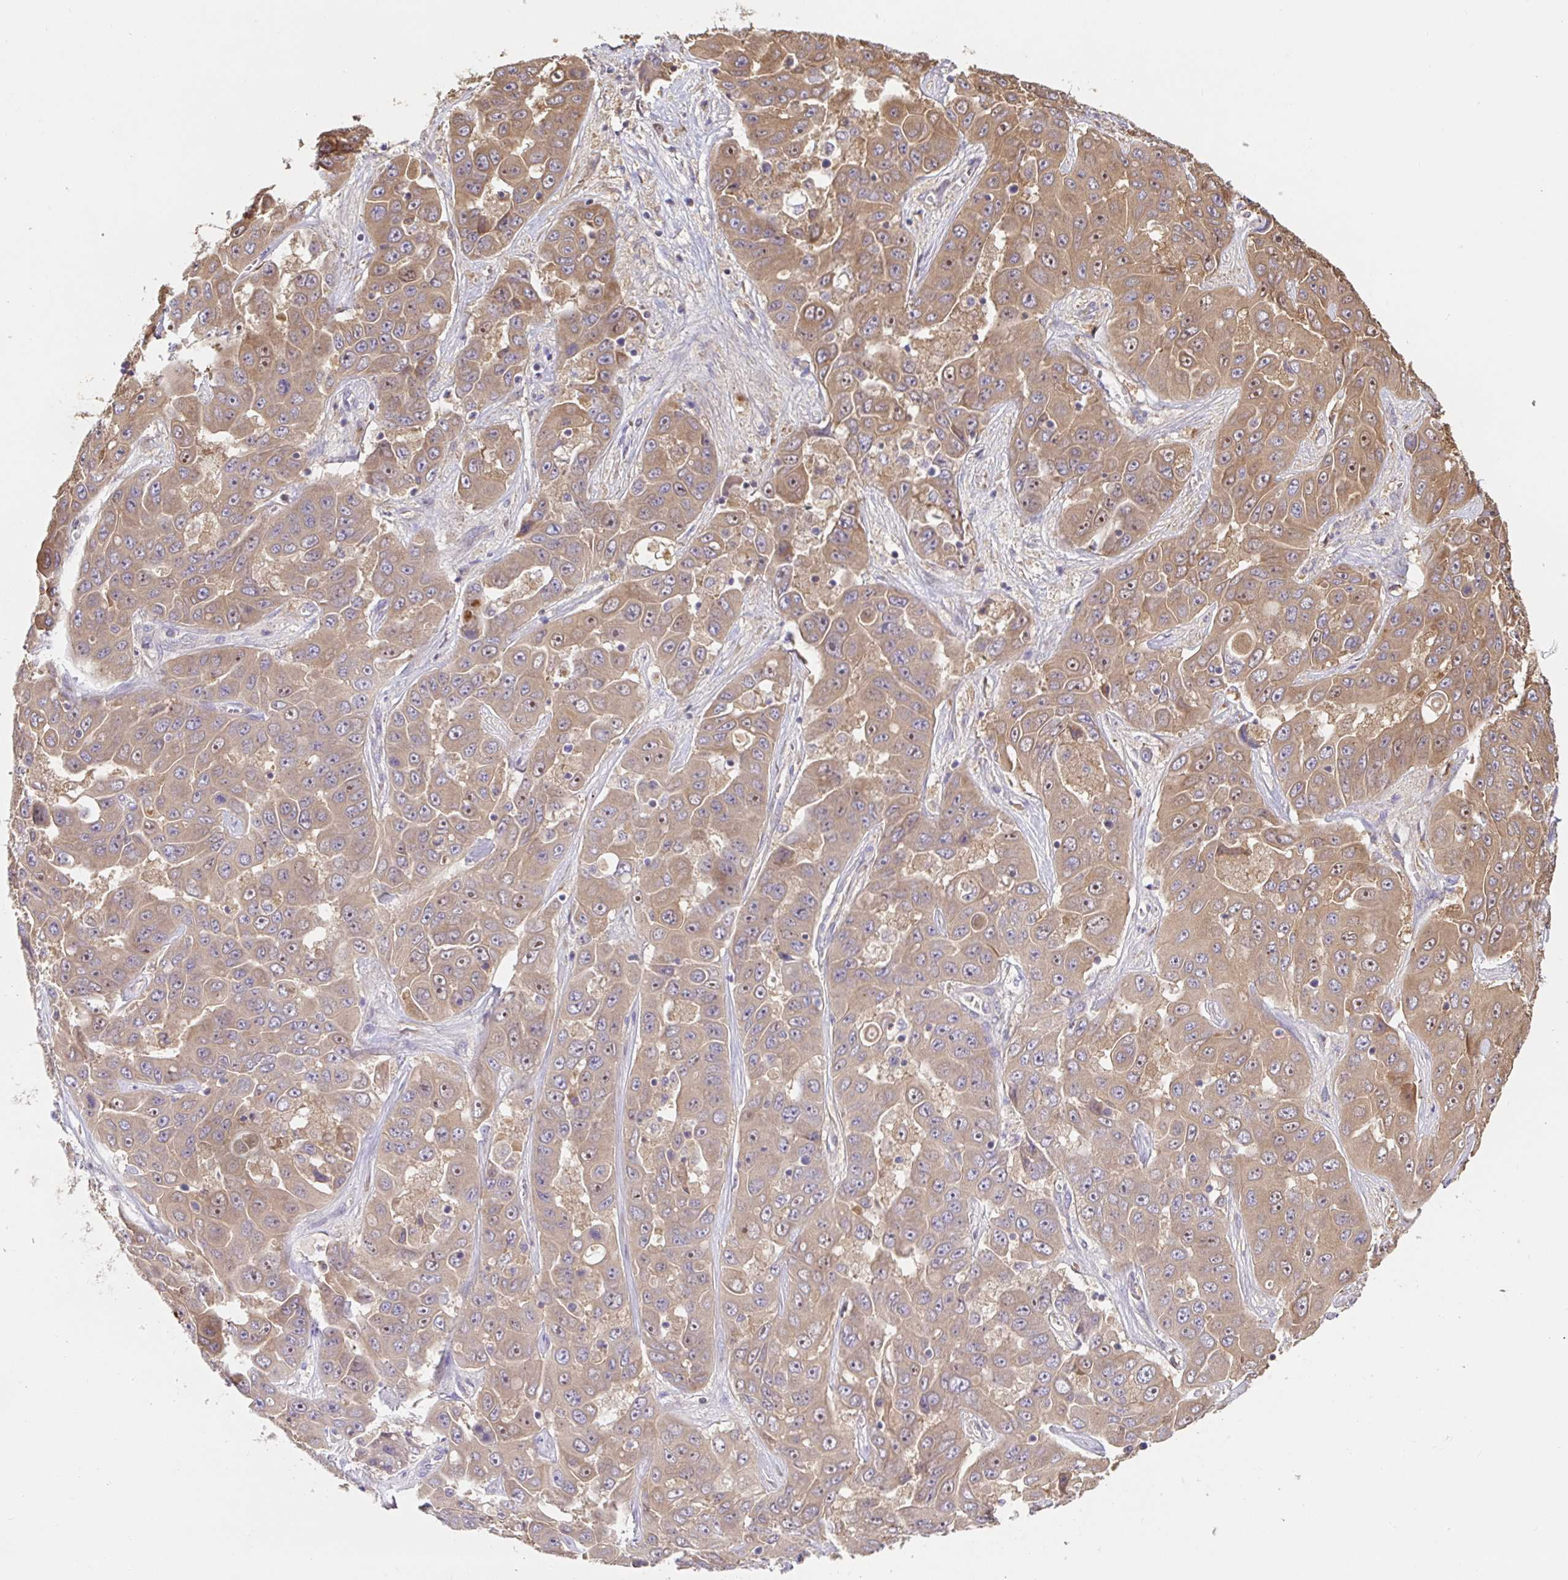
{"staining": {"intensity": "weak", "quantity": ">75%", "location": "cytoplasmic/membranous"}, "tissue": "liver cancer", "cell_type": "Tumor cells", "image_type": "cancer", "snomed": [{"axis": "morphology", "description": "Cholangiocarcinoma"}, {"axis": "topography", "description": "Liver"}], "caption": "Weak cytoplasmic/membranous expression is identified in about >75% of tumor cells in cholangiocarcinoma (liver).", "gene": "HAGH", "patient": {"sex": "female", "age": 52}}